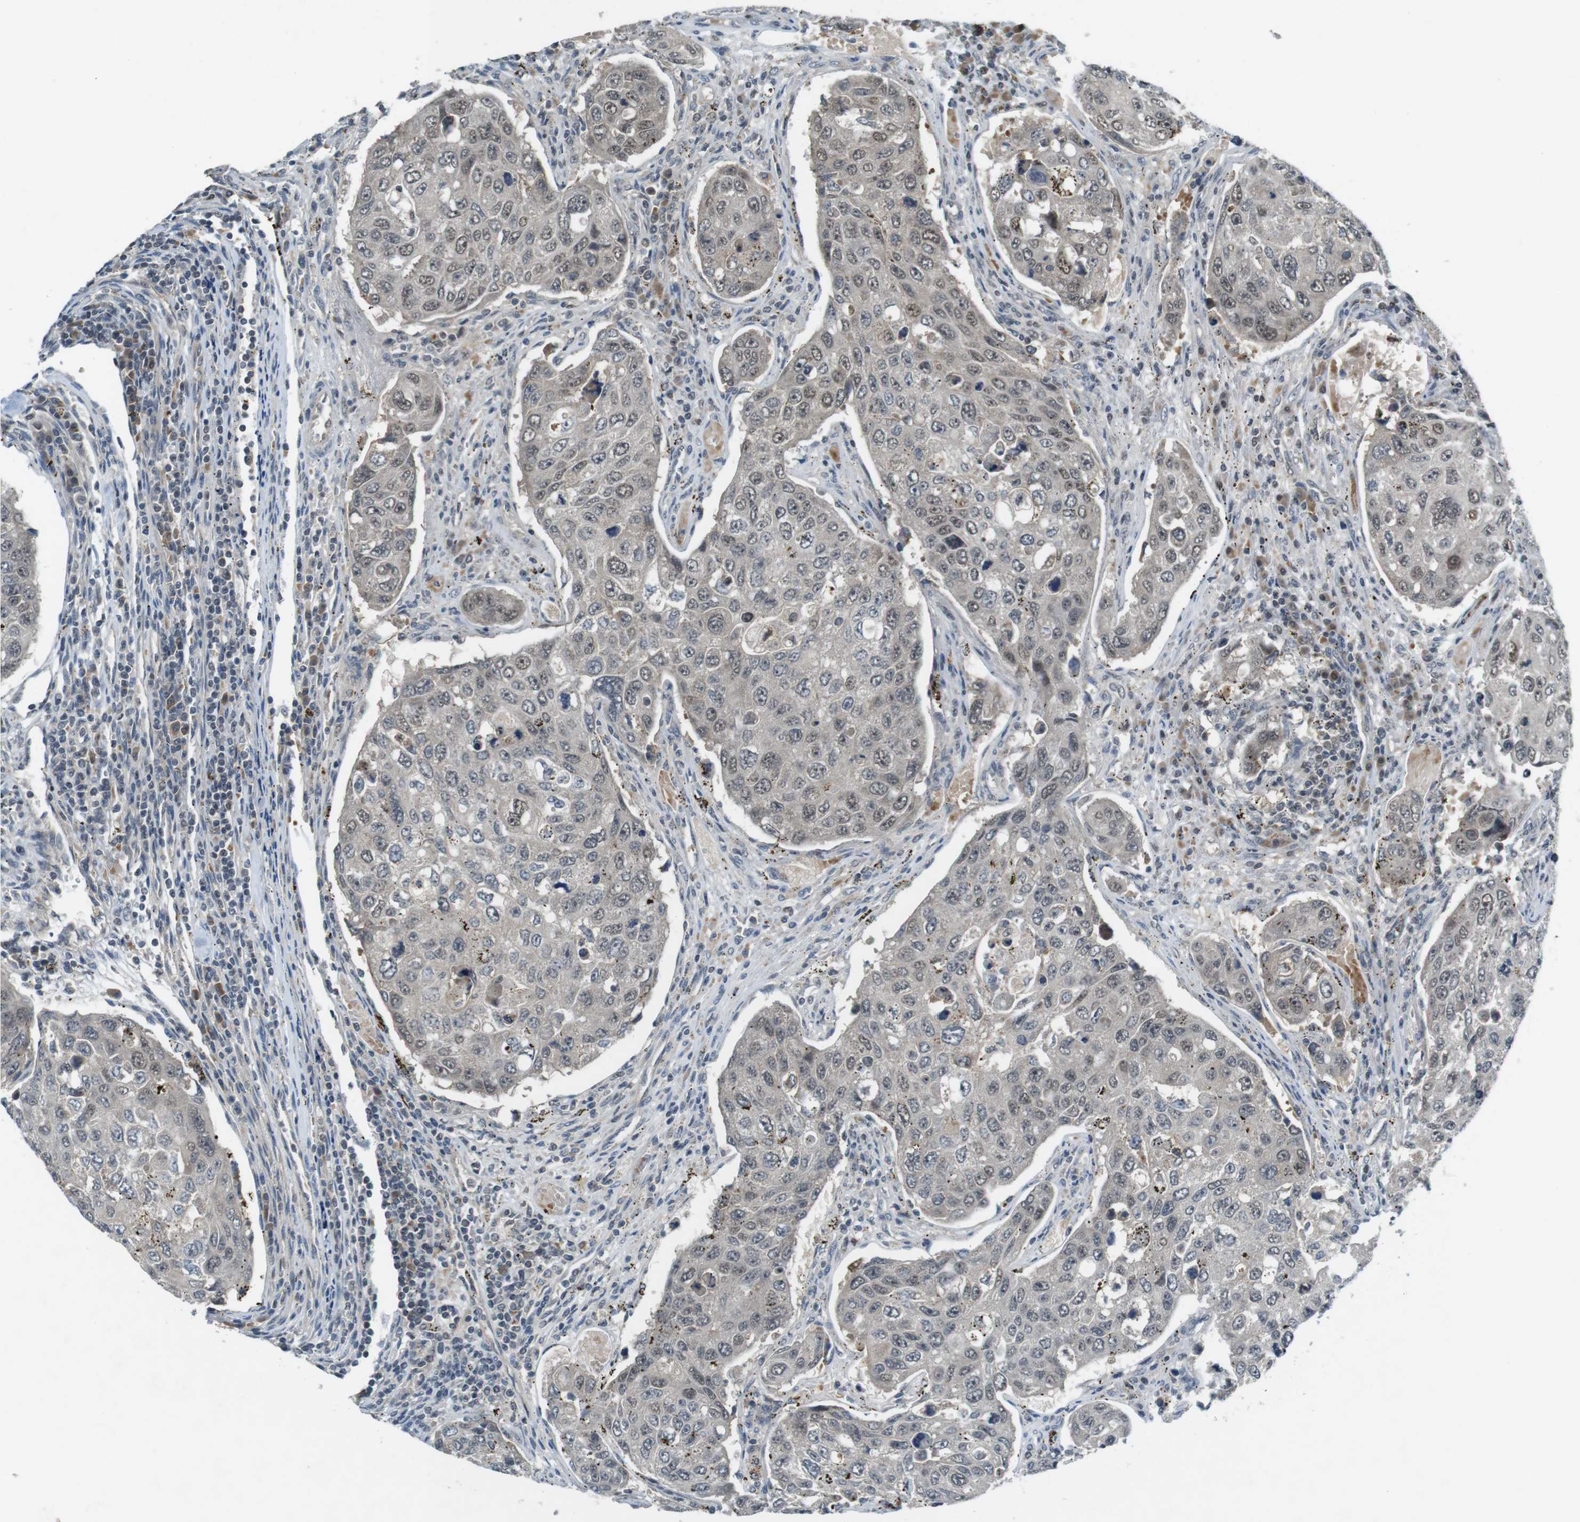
{"staining": {"intensity": "weak", "quantity": "25%-75%", "location": "cytoplasmic/membranous,nuclear"}, "tissue": "urothelial cancer", "cell_type": "Tumor cells", "image_type": "cancer", "snomed": [{"axis": "morphology", "description": "Urothelial carcinoma, High grade"}, {"axis": "topography", "description": "Lymph node"}, {"axis": "topography", "description": "Urinary bladder"}], "caption": "A brown stain labels weak cytoplasmic/membranous and nuclear expression of a protein in human urothelial cancer tumor cells.", "gene": "MAPKAPK5", "patient": {"sex": "male", "age": 51}}